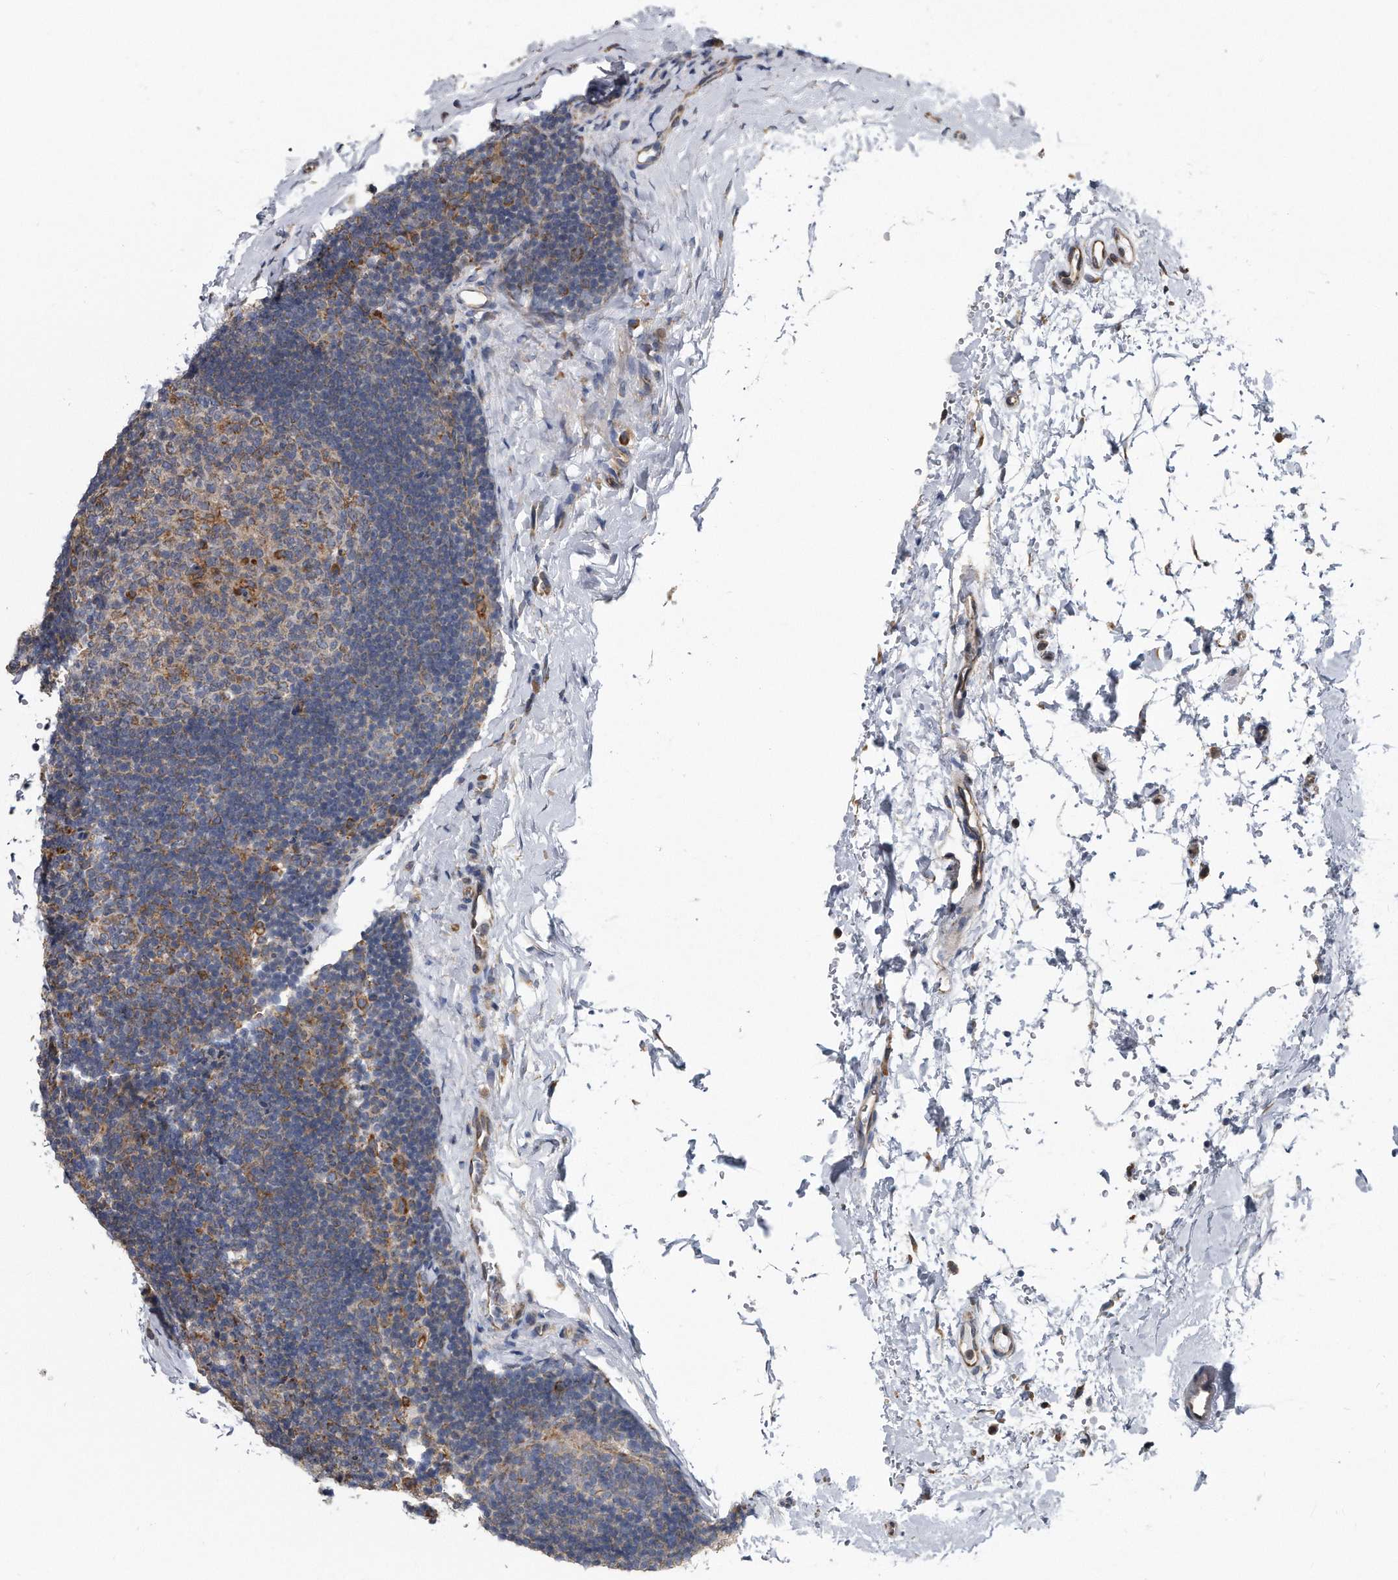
{"staining": {"intensity": "moderate", "quantity": "<25%", "location": "cytoplasmic/membranous"}, "tissue": "lymph node", "cell_type": "Germinal center cells", "image_type": "normal", "snomed": [{"axis": "morphology", "description": "Normal tissue, NOS"}, {"axis": "topography", "description": "Lymph node"}], "caption": "Immunohistochemical staining of benign lymph node shows <25% levels of moderate cytoplasmic/membranous protein expression in approximately <25% of germinal center cells. (DAB IHC, brown staining for protein, blue staining for nuclei).", "gene": "CCDC47", "patient": {"sex": "female", "age": 22}}